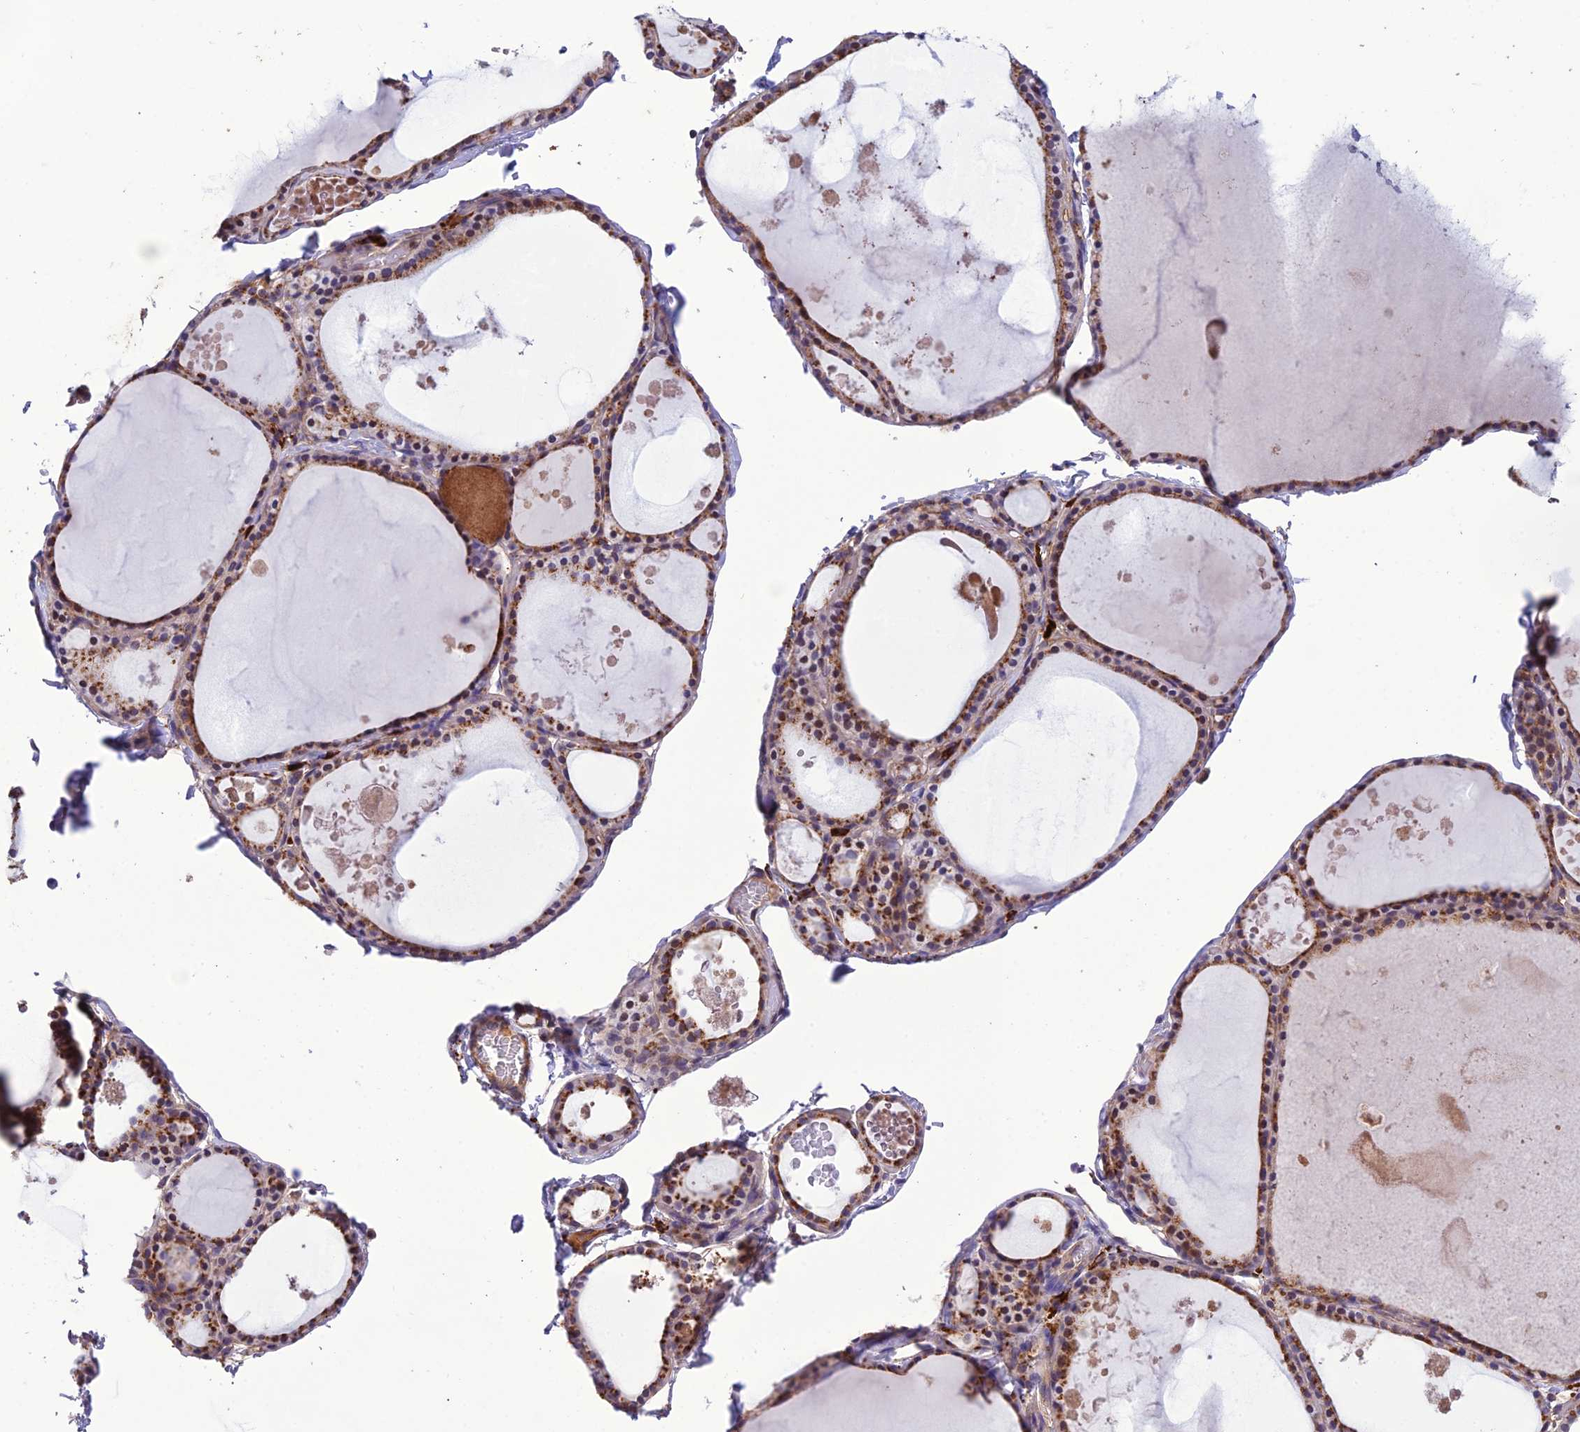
{"staining": {"intensity": "moderate", "quantity": ">75%", "location": "cytoplasmic/membranous"}, "tissue": "thyroid gland", "cell_type": "Glandular cells", "image_type": "normal", "snomed": [{"axis": "morphology", "description": "Normal tissue, NOS"}, {"axis": "topography", "description": "Thyroid gland"}], "caption": "High-power microscopy captured an immunohistochemistry histopathology image of unremarkable thyroid gland, revealing moderate cytoplasmic/membranous staining in approximately >75% of glandular cells. (IHC, brightfield microscopy, high magnification).", "gene": "MIOS", "patient": {"sex": "male", "age": 56}}